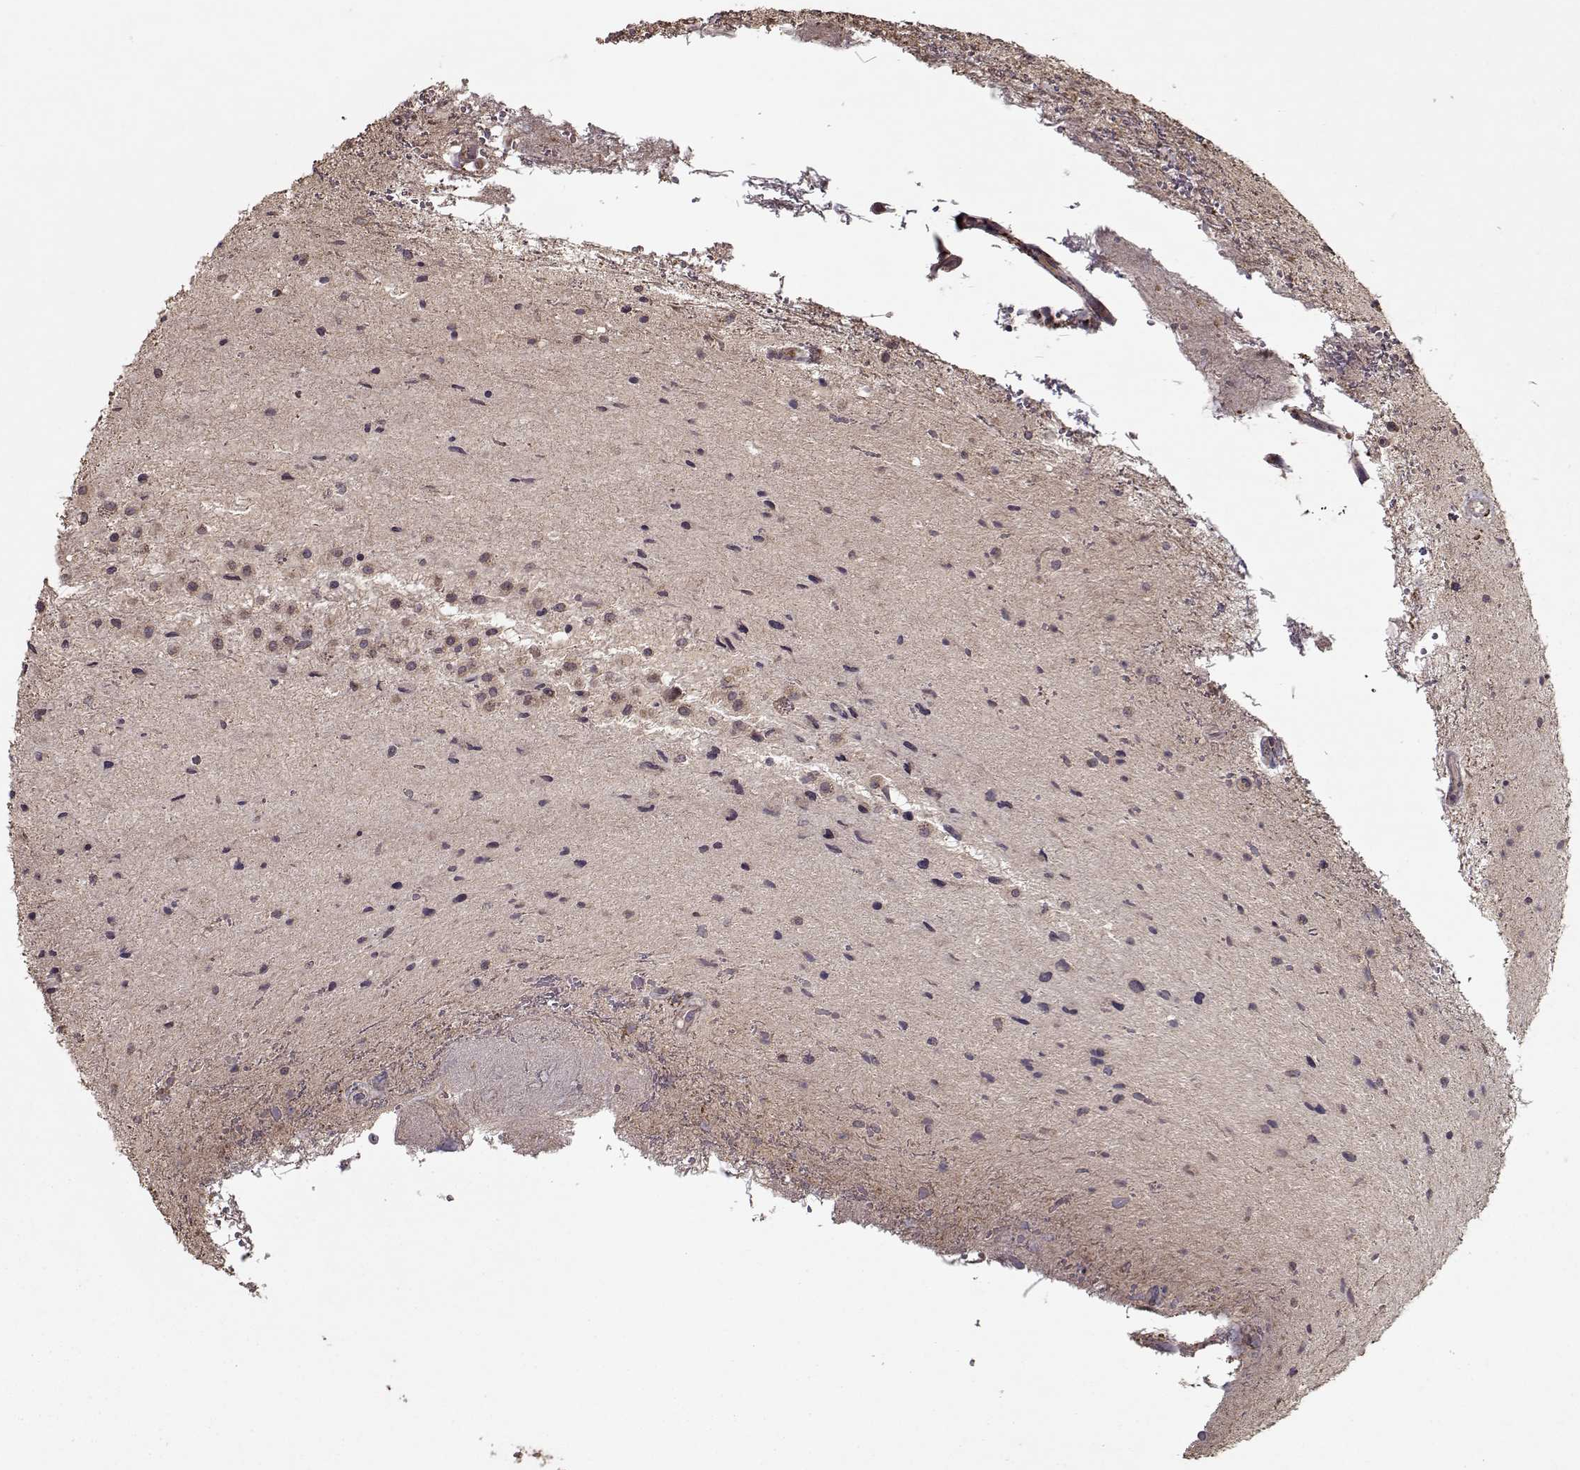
{"staining": {"intensity": "weak", "quantity": "<25%", "location": "cytoplasmic/membranous"}, "tissue": "glioma", "cell_type": "Tumor cells", "image_type": "cancer", "snomed": [{"axis": "morphology", "description": "Glioma, malignant, Low grade"}, {"axis": "topography", "description": "Cerebellum"}], "caption": "Immunohistochemistry histopathology image of human glioma stained for a protein (brown), which shows no expression in tumor cells.", "gene": "IMMP1L", "patient": {"sex": "female", "age": 14}}